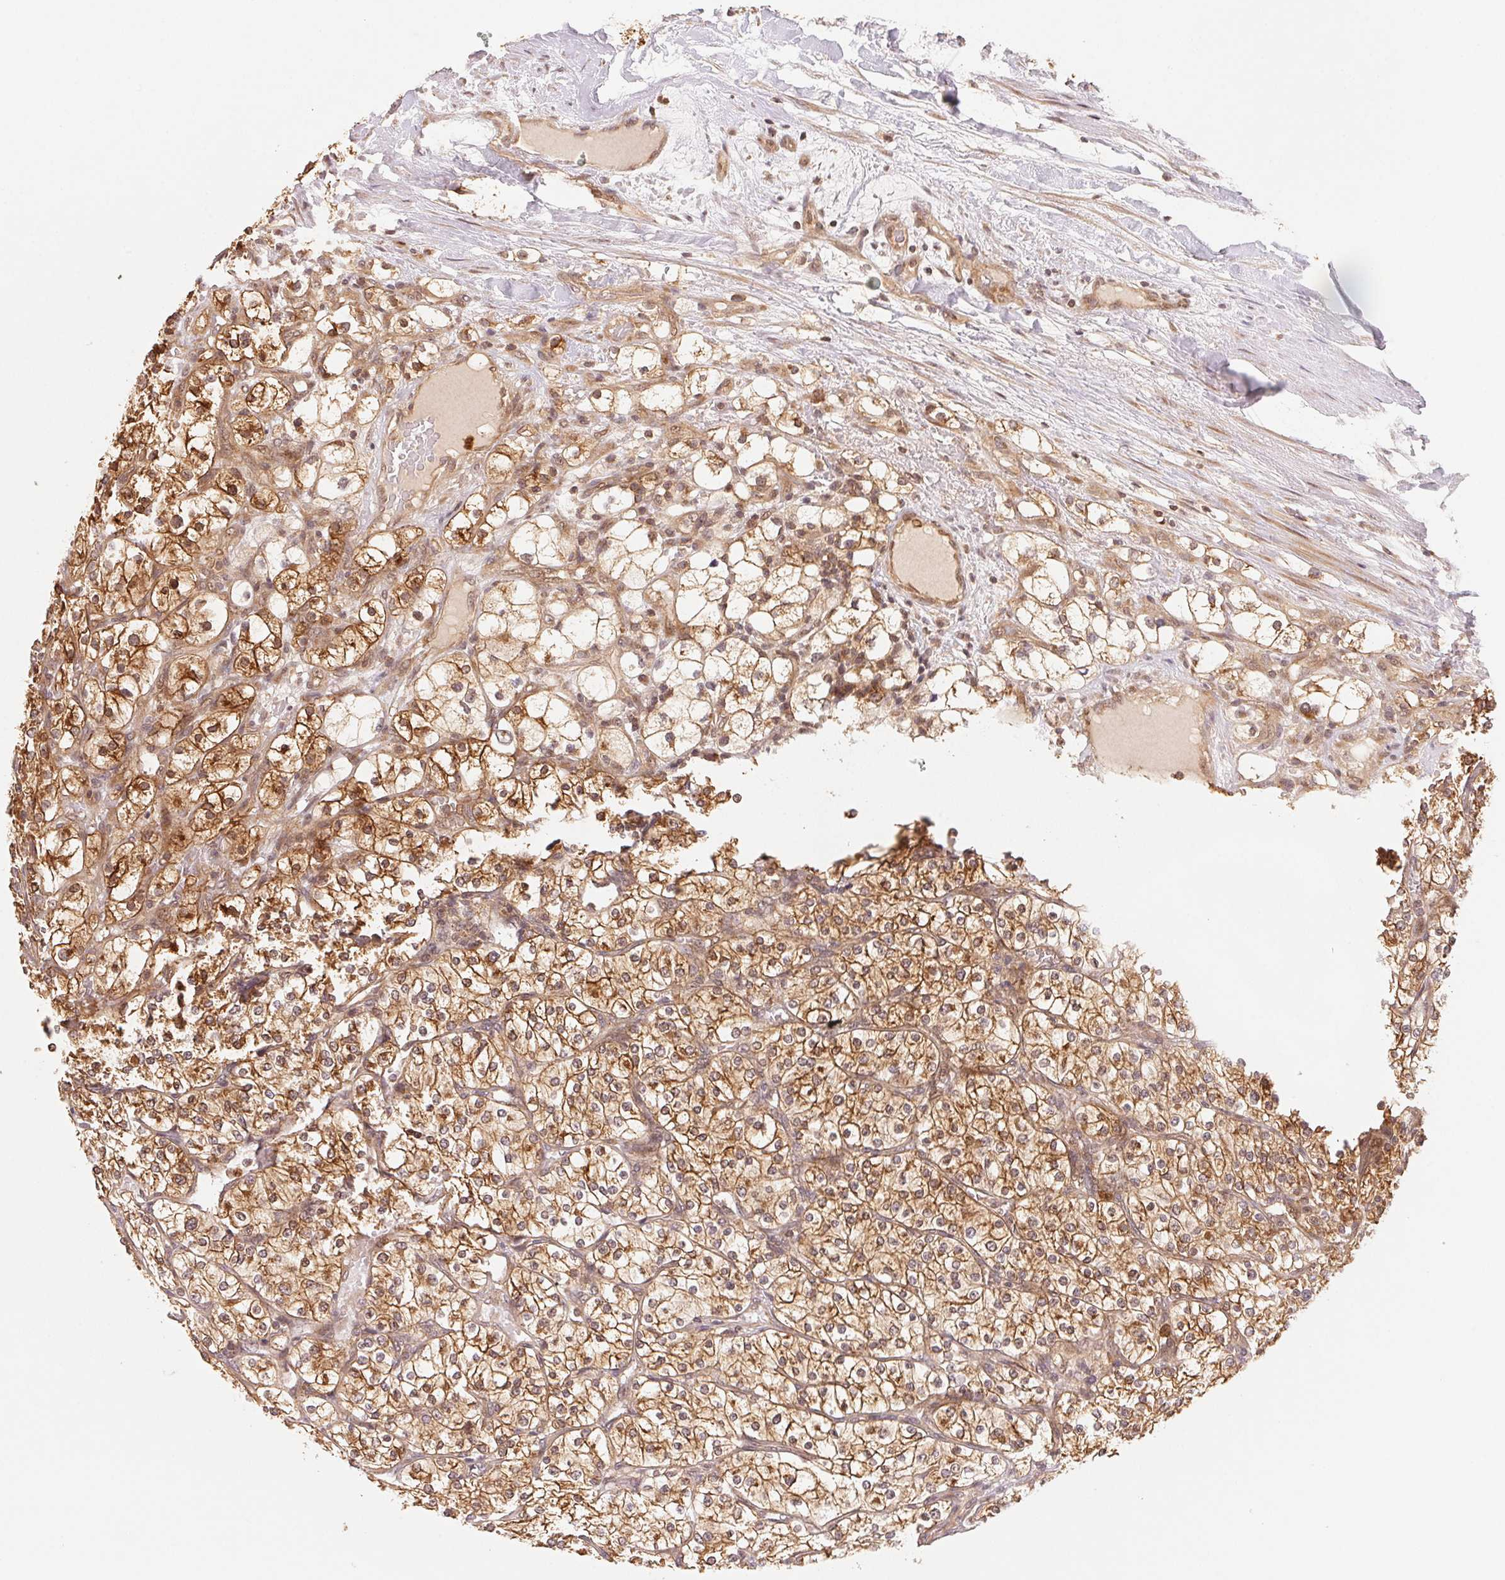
{"staining": {"intensity": "strong", "quantity": ">75%", "location": "cytoplasmic/membranous,nuclear"}, "tissue": "renal cancer", "cell_type": "Tumor cells", "image_type": "cancer", "snomed": [{"axis": "morphology", "description": "Adenocarcinoma, NOS"}, {"axis": "topography", "description": "Kidney"}], "caption": "Protein expression by immunohistochemistry (IHC) displays strong cytoplasmic/membranous and nuclear positivity in about >75% of tumor cells in adenocarcinoma (renal). (Brightfield microscopy of DAB IHC at high magnification).", "gene": "CCDC102B", "patient": {"sex": "male", "age": 80}}